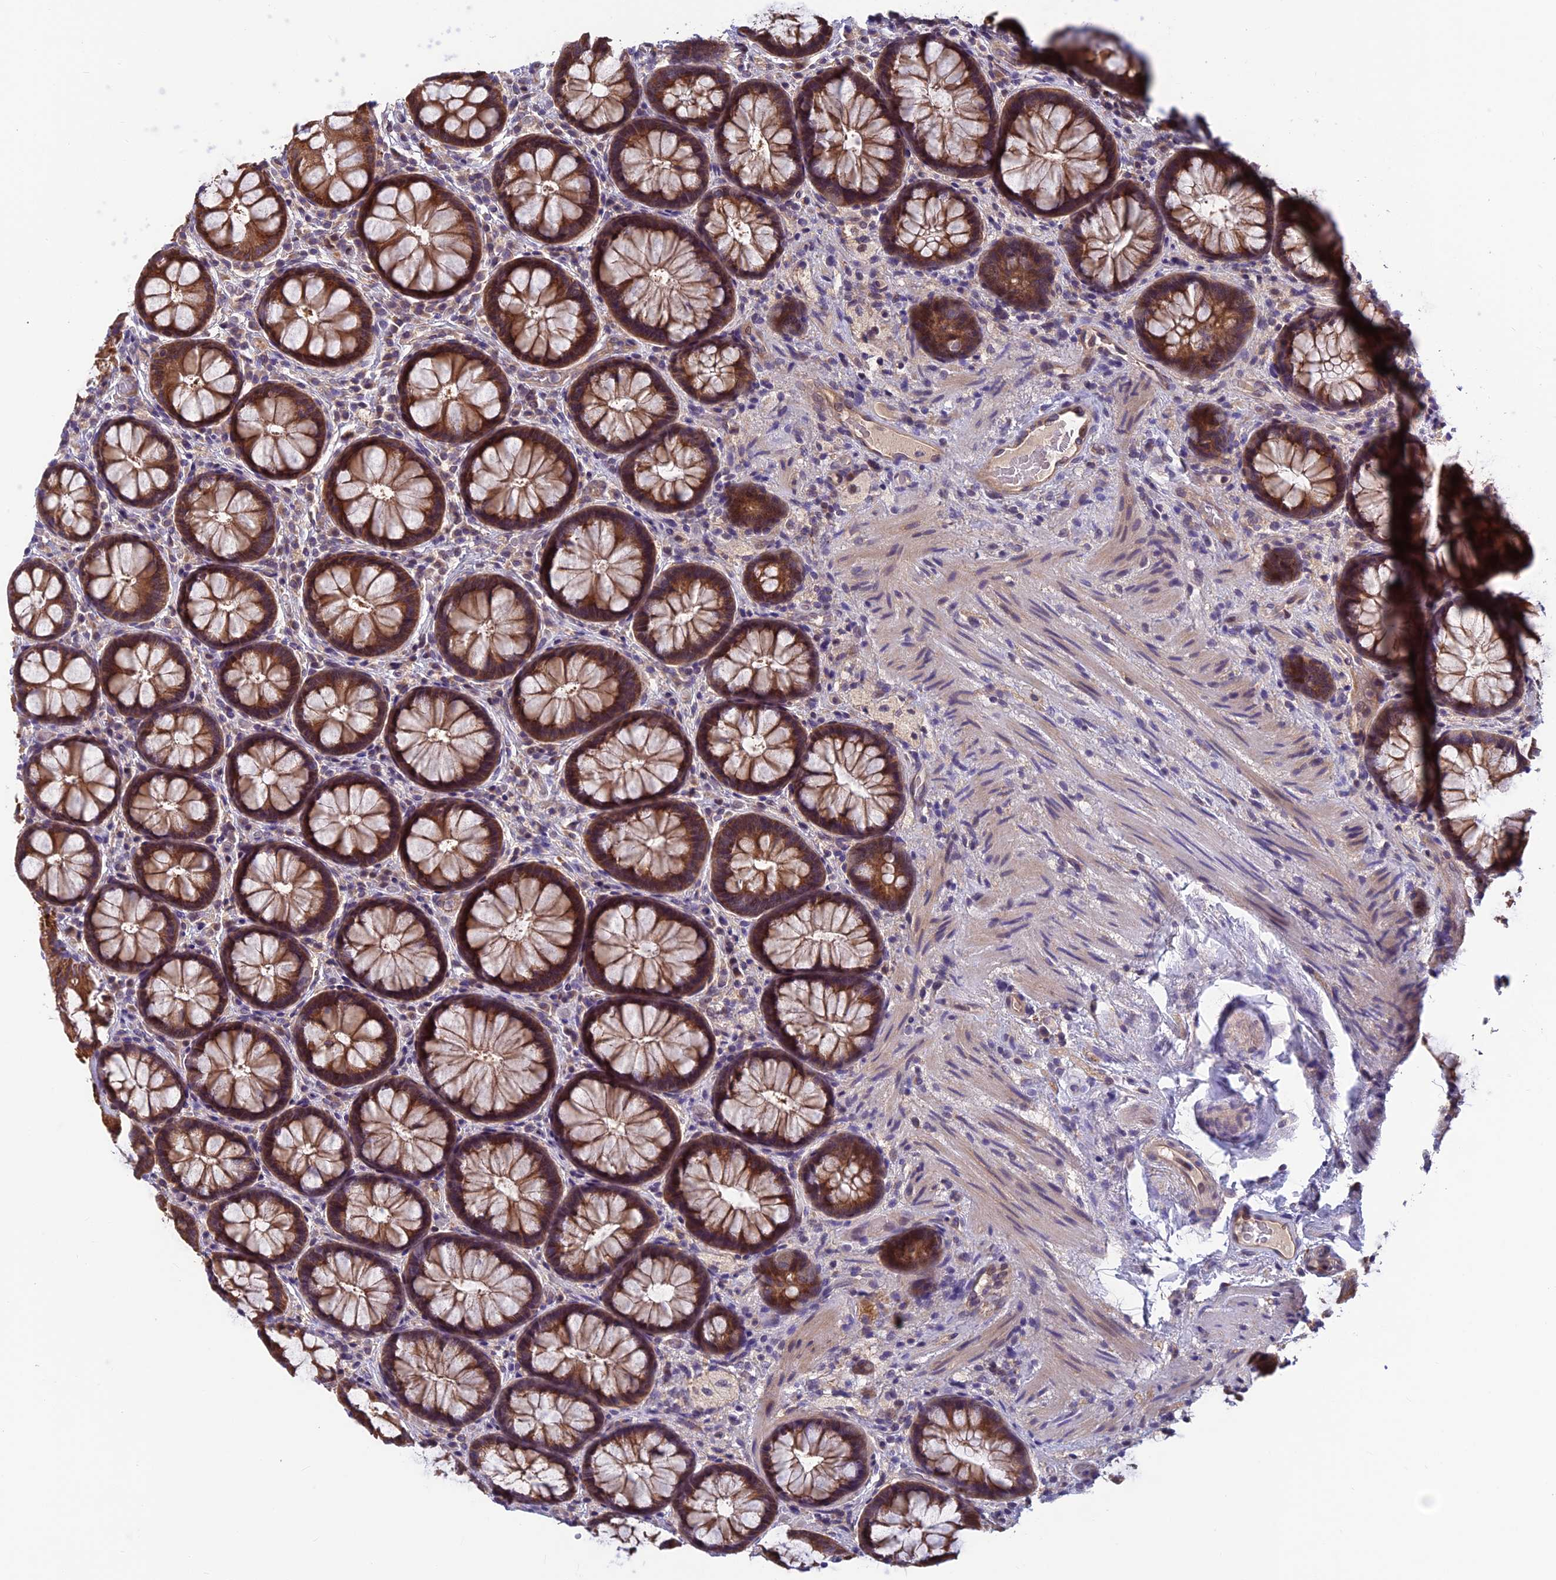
{"staining": {"intensity": "moderate", "quantity": ">75%", "location": "cytoplasmic/membranous"}, "tissue": "rectum", "cell_type": "Glandular cells", "image_type": "normal", "snomed": [{"axis": "morphology", "description": "Normal tissue, NOS"}, {"axis": "topography", "description": "Rectum"}], "caption": "Immunohistochemistry (IHC) (DAB) staining of normal human rectum demonstrates moderate cytoplasmic/membranous protein expression in about >75% of glandular cells.", "gene": "HECA", "patient": {"sex": "male", "age": 83}}